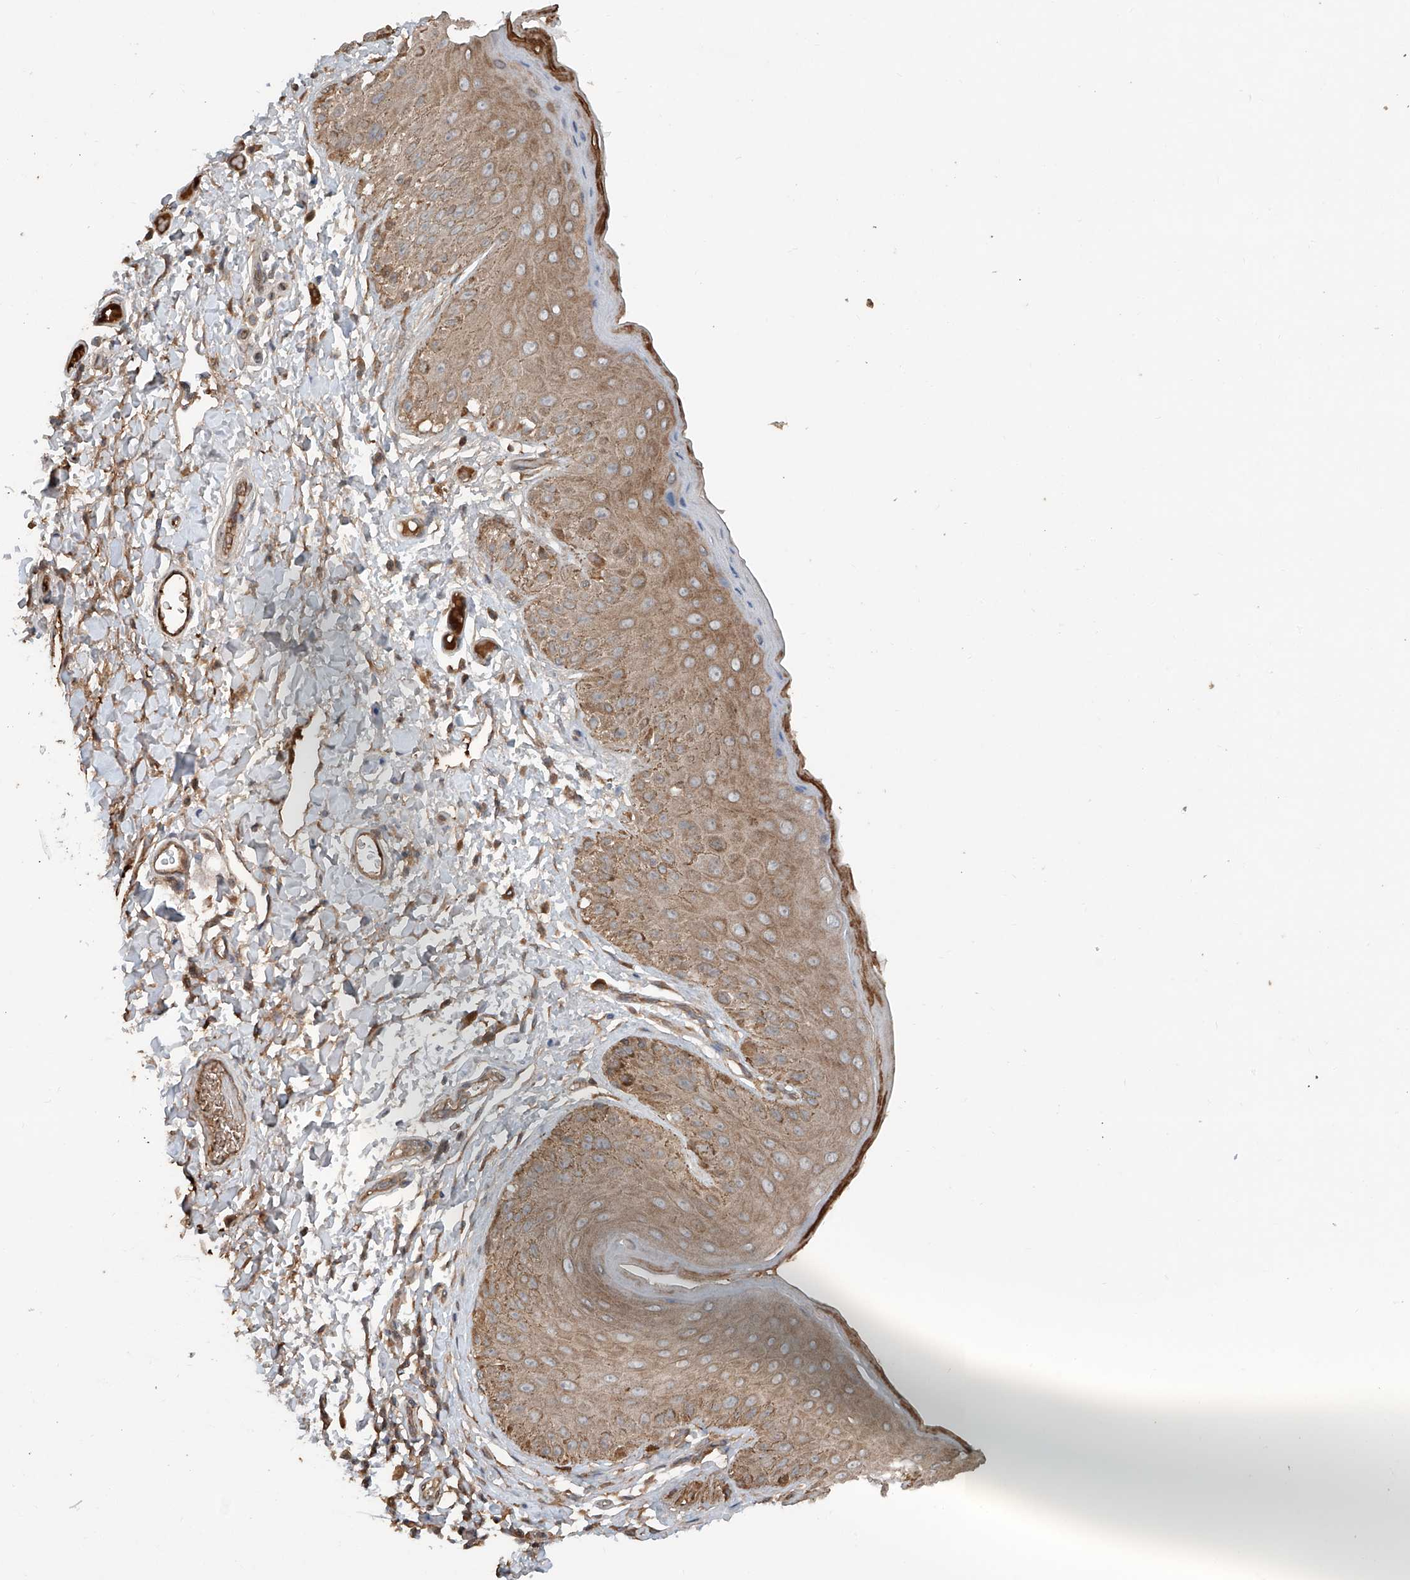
{"staining": {"intensity": "moderate", "quantity": ">75%", "location": "cytoplasmic/membranous"}, "tissue": "skin", "cell_type": "Epidermal cells", "image_type": "normal", "snomed": [{"axis": "morphology", "description": "Normal tissue, NOS"}, {"axis": "topography", "description": "Anal"}], "caption": "This histopathology image exhibits immunohistochemistry (IHC) staining of unremarkable human skin, with medium moderate cytoplasmic/membranous expression in about >75% of epidermal cells.", "gene": "ADAM23", "patient": {"sex": "male", "age": 44}}